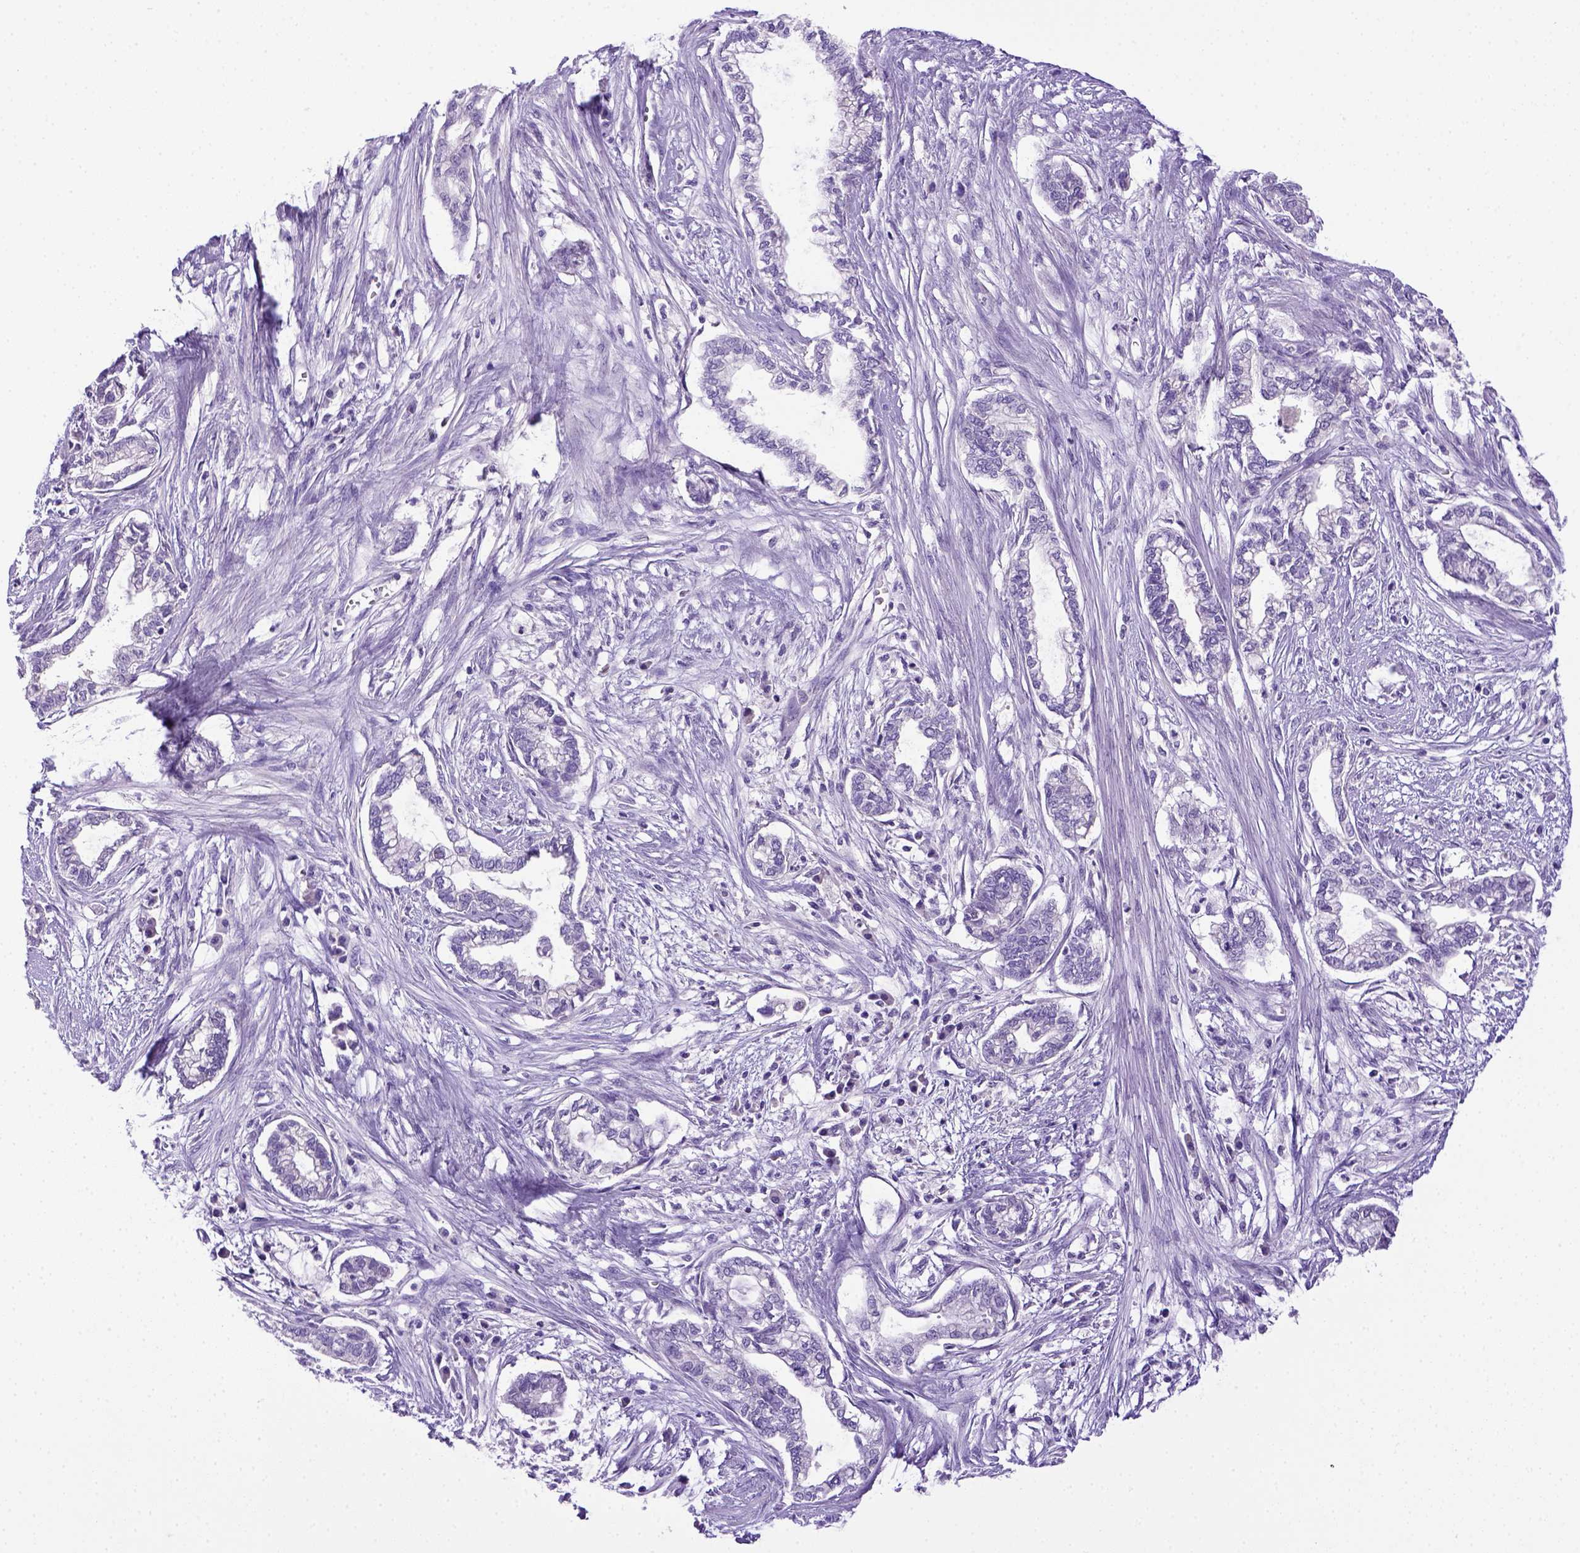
{"staining": {"intensity": "negative", "quantity": "none", "location": "none"}, "tissue": "cervical cancer", "cell_type": "Tumor cells", "image_type": "cancer", "snomed": [{"axis": "morphology", "description": "Adenocarcinoma, NOS"}, {"axis": "topography", "description": "Cervix"}], "caption": "IHC of adenocarcinoma (cervical) demonstrates no positivity in tumor cells.", "gene": "ITIH4", "patient": {"sex": "female", "age": 62}}